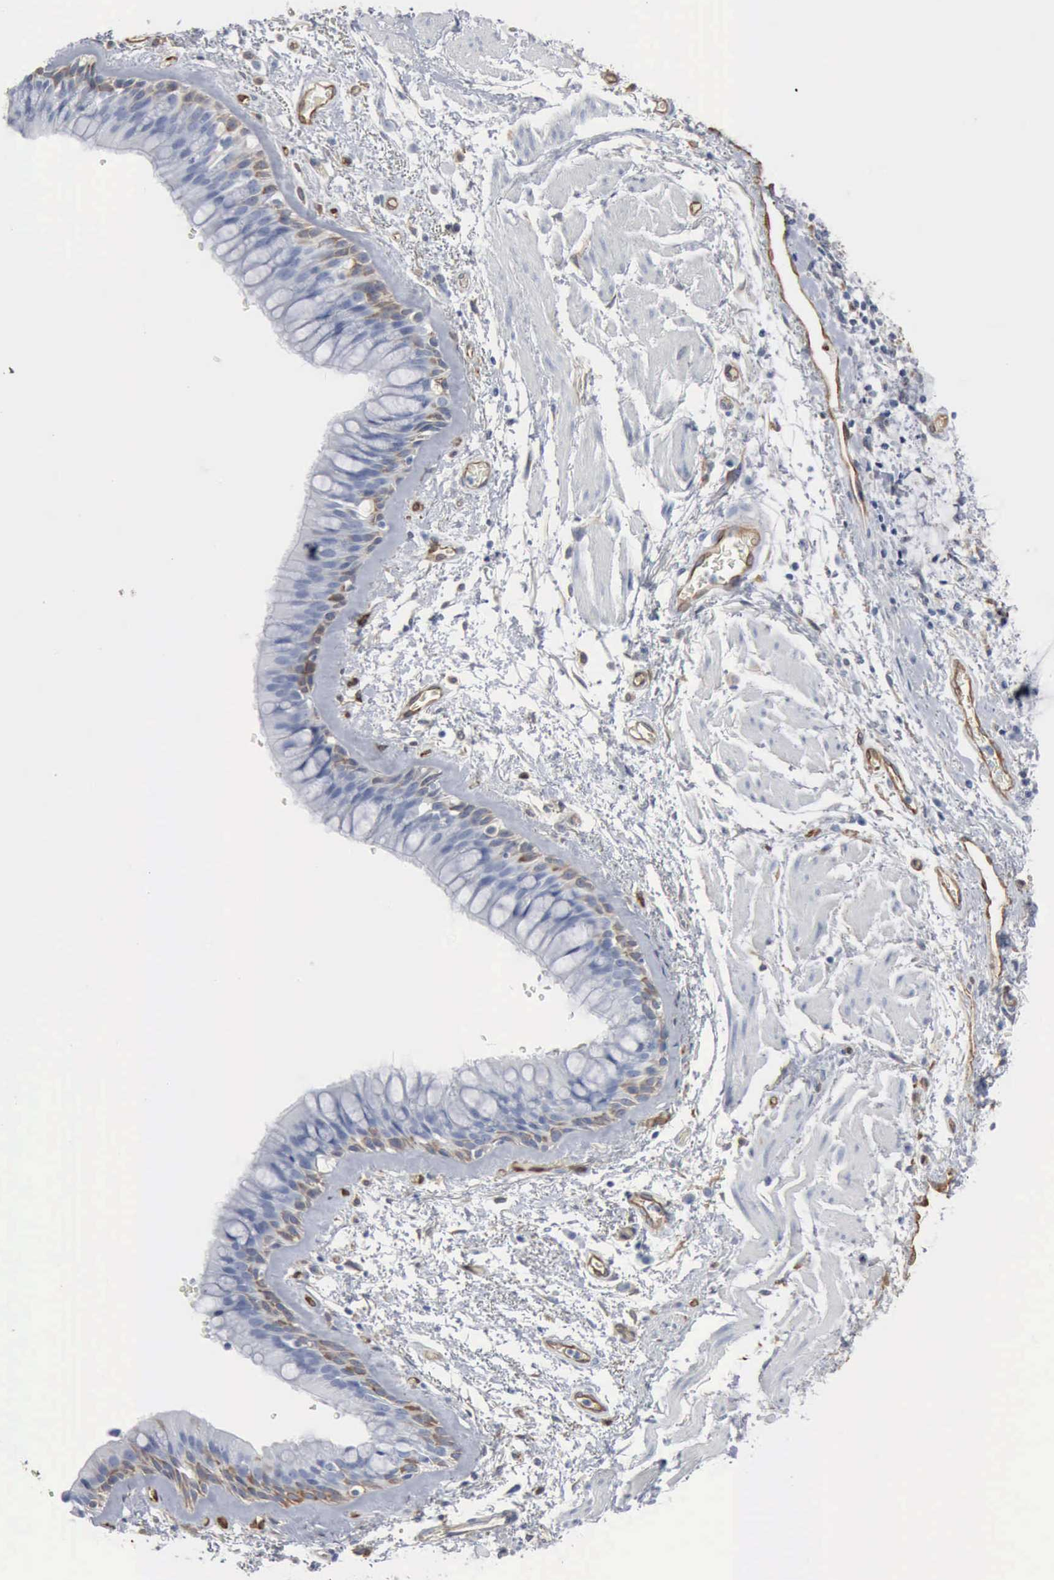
{"staining": {"intensity": "weak", "quantity": "25%-75%", "location": "cytoplasmic/membranous"}, "tissue": "bronchus", "cell_type": "Respiratory epithelial cells", "image_type": "normal", "snomed": [{"axis": "morphology", "description": "Normal tissue, NOS"}, {"axis": "topography", "description": "Bronchus"}, {"axis": "topography", "description": "Lung"}], "caption": "Respiratory epithelial cells reveal low levels of weak cytoplasmic/membranous staining in approximately 25%-75% of cells in unremarkable human bronchus. (DAB (3,3'-diaminobenzidine) IHC with brightfield microscopy, high magnification).", "gene": "FSCN1", "patient": {"sex": "female", "age": 57}}